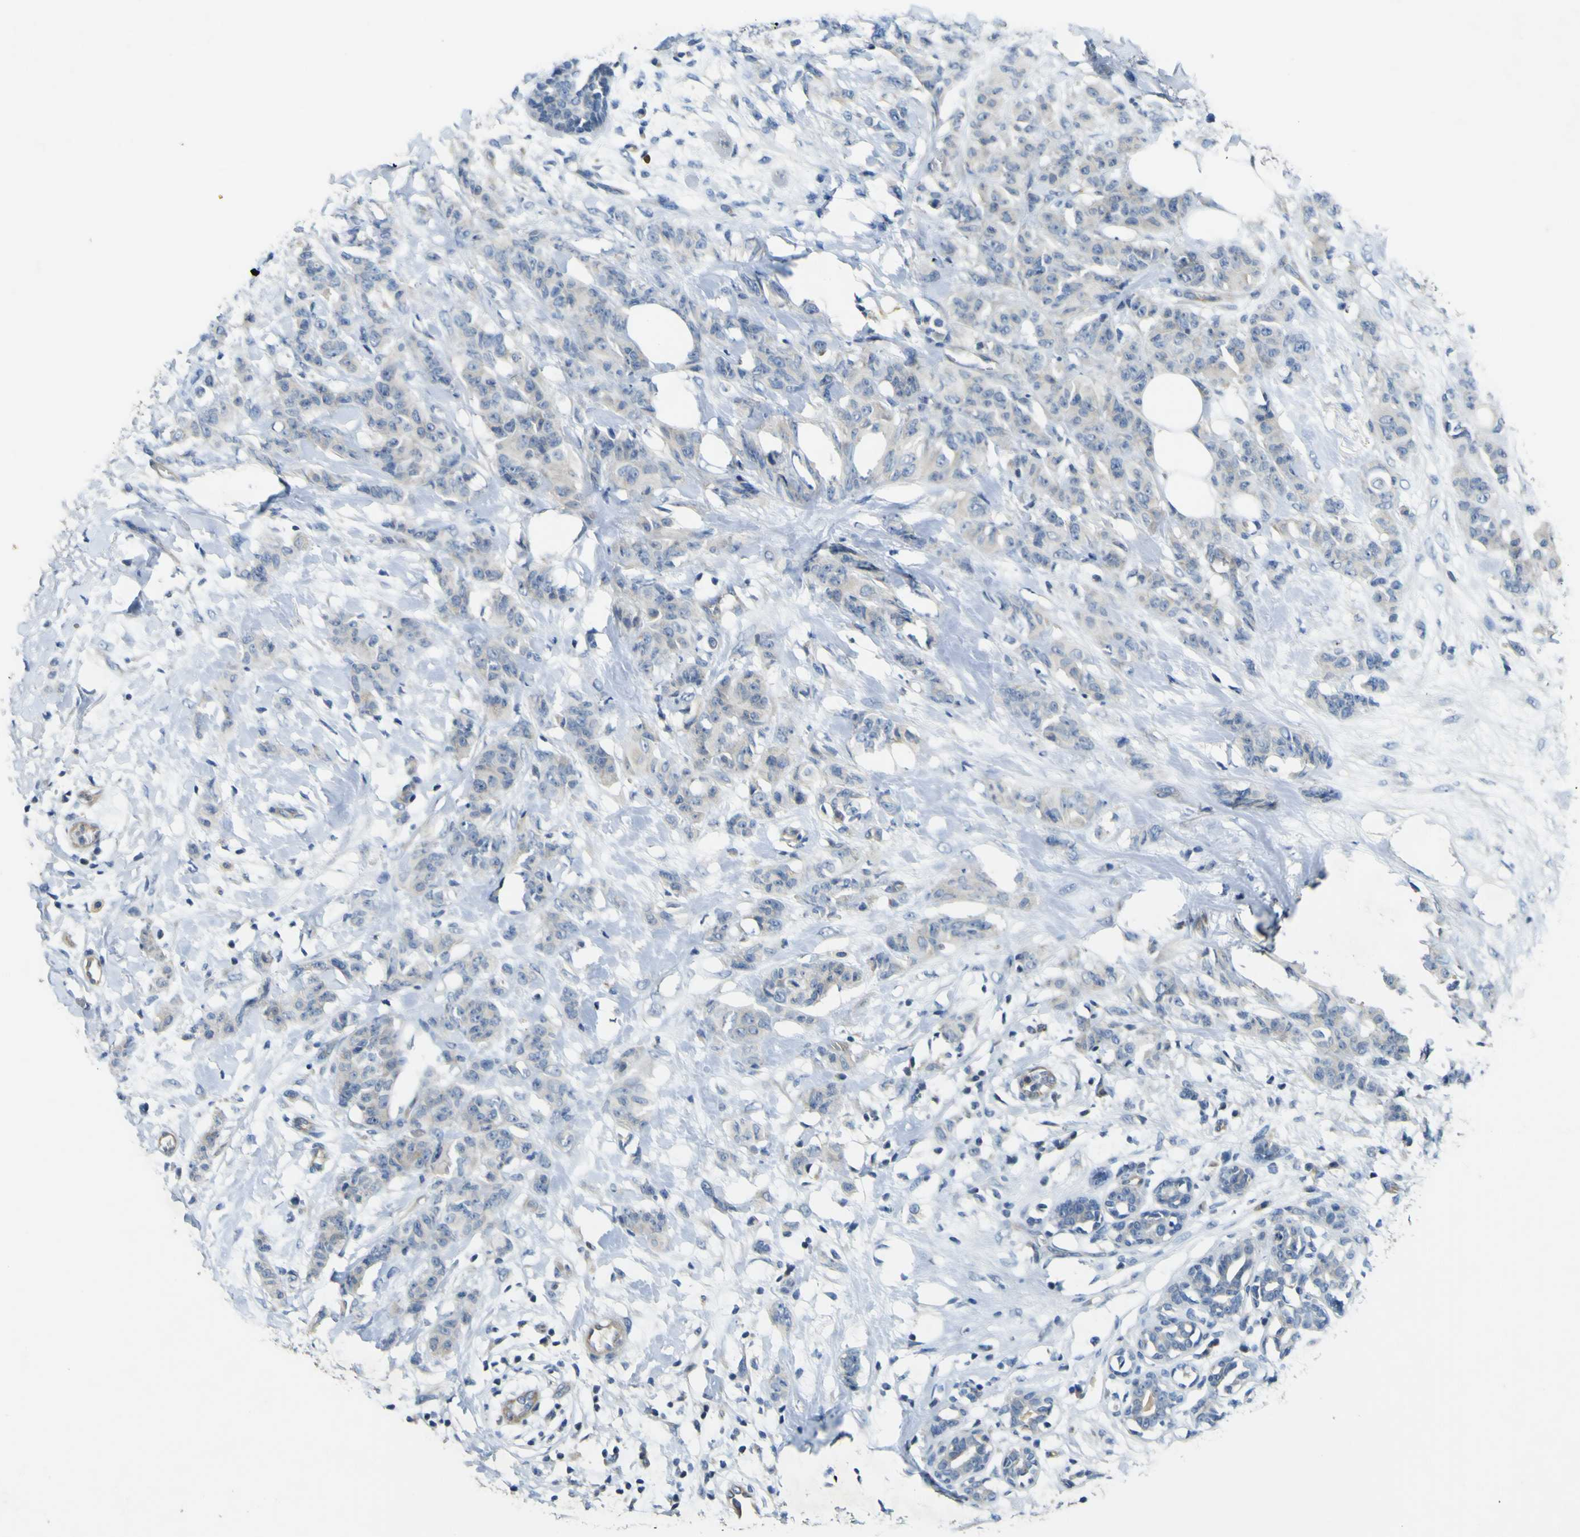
{"staining": {"intensity": "weak", "quantity": "<25%", "location": "cytoplasmic/membranous"}, "tissue": "breast cancer", "cell_type": "Tumor cells", "image_type": "cancer", "snomed": [{"axis": "morphology", "description": "Normal tissue, NOS"}, {"axis": "morphology", "description": "Duct carcinoma"}, {"axis": "topography", "description": "Breast"}], "caption": "A micrograph of breast intraductal carcinoma stained for a protein reveals no brown staining in tumor cells. (DAB immunohistochemistry (IHC) with hematoxylin counter stain).", "gene": "LDLR", "patient": {"sex": "female", "age": 40}}